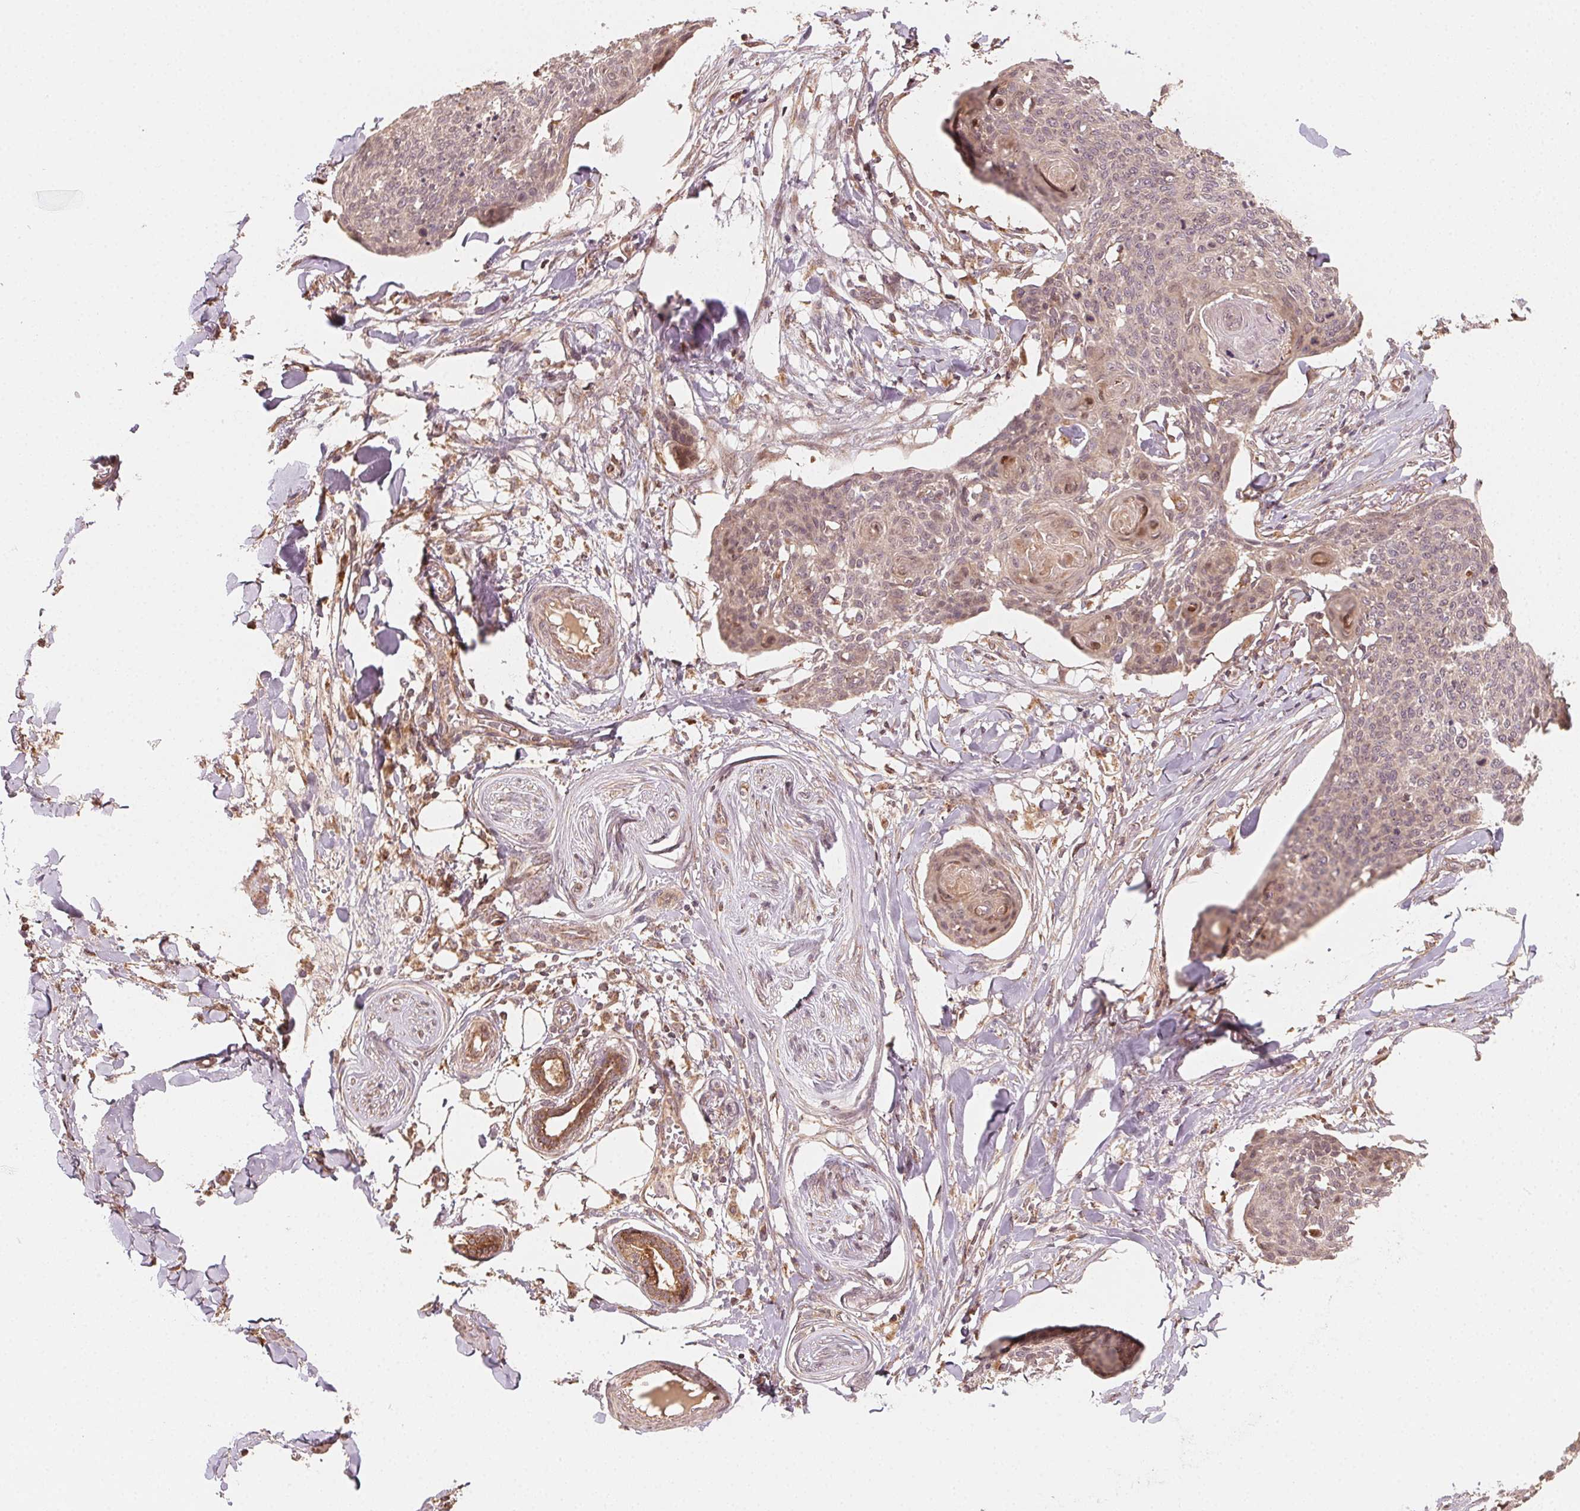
{"staining": {"intensity": "weak", "quantity": ">75%", "location": "cytoplasmic/membranous"}, "tissue": "skin cancer", "cell_type": "Tumor cells", "image_type": "cancer", "snomed": [{"axis": "morphology", "description": "Squamous cell carcinoma, NOS"}, {"axis": "topography", "description": "Skin"}, {"axis": "topography", "description": "Vulva"}], "caption": "Tumor cells show low levels of weak cytoplasmic/membranous staining in about >75% of cells in skin squamous cell carcinoma. (Stains: DAB in brown, nuclei in blue, Microscopy: brightfield microscopy at high magnification).", "gene": "WBP2", "patient": {"sex": "female", "age": 75}}